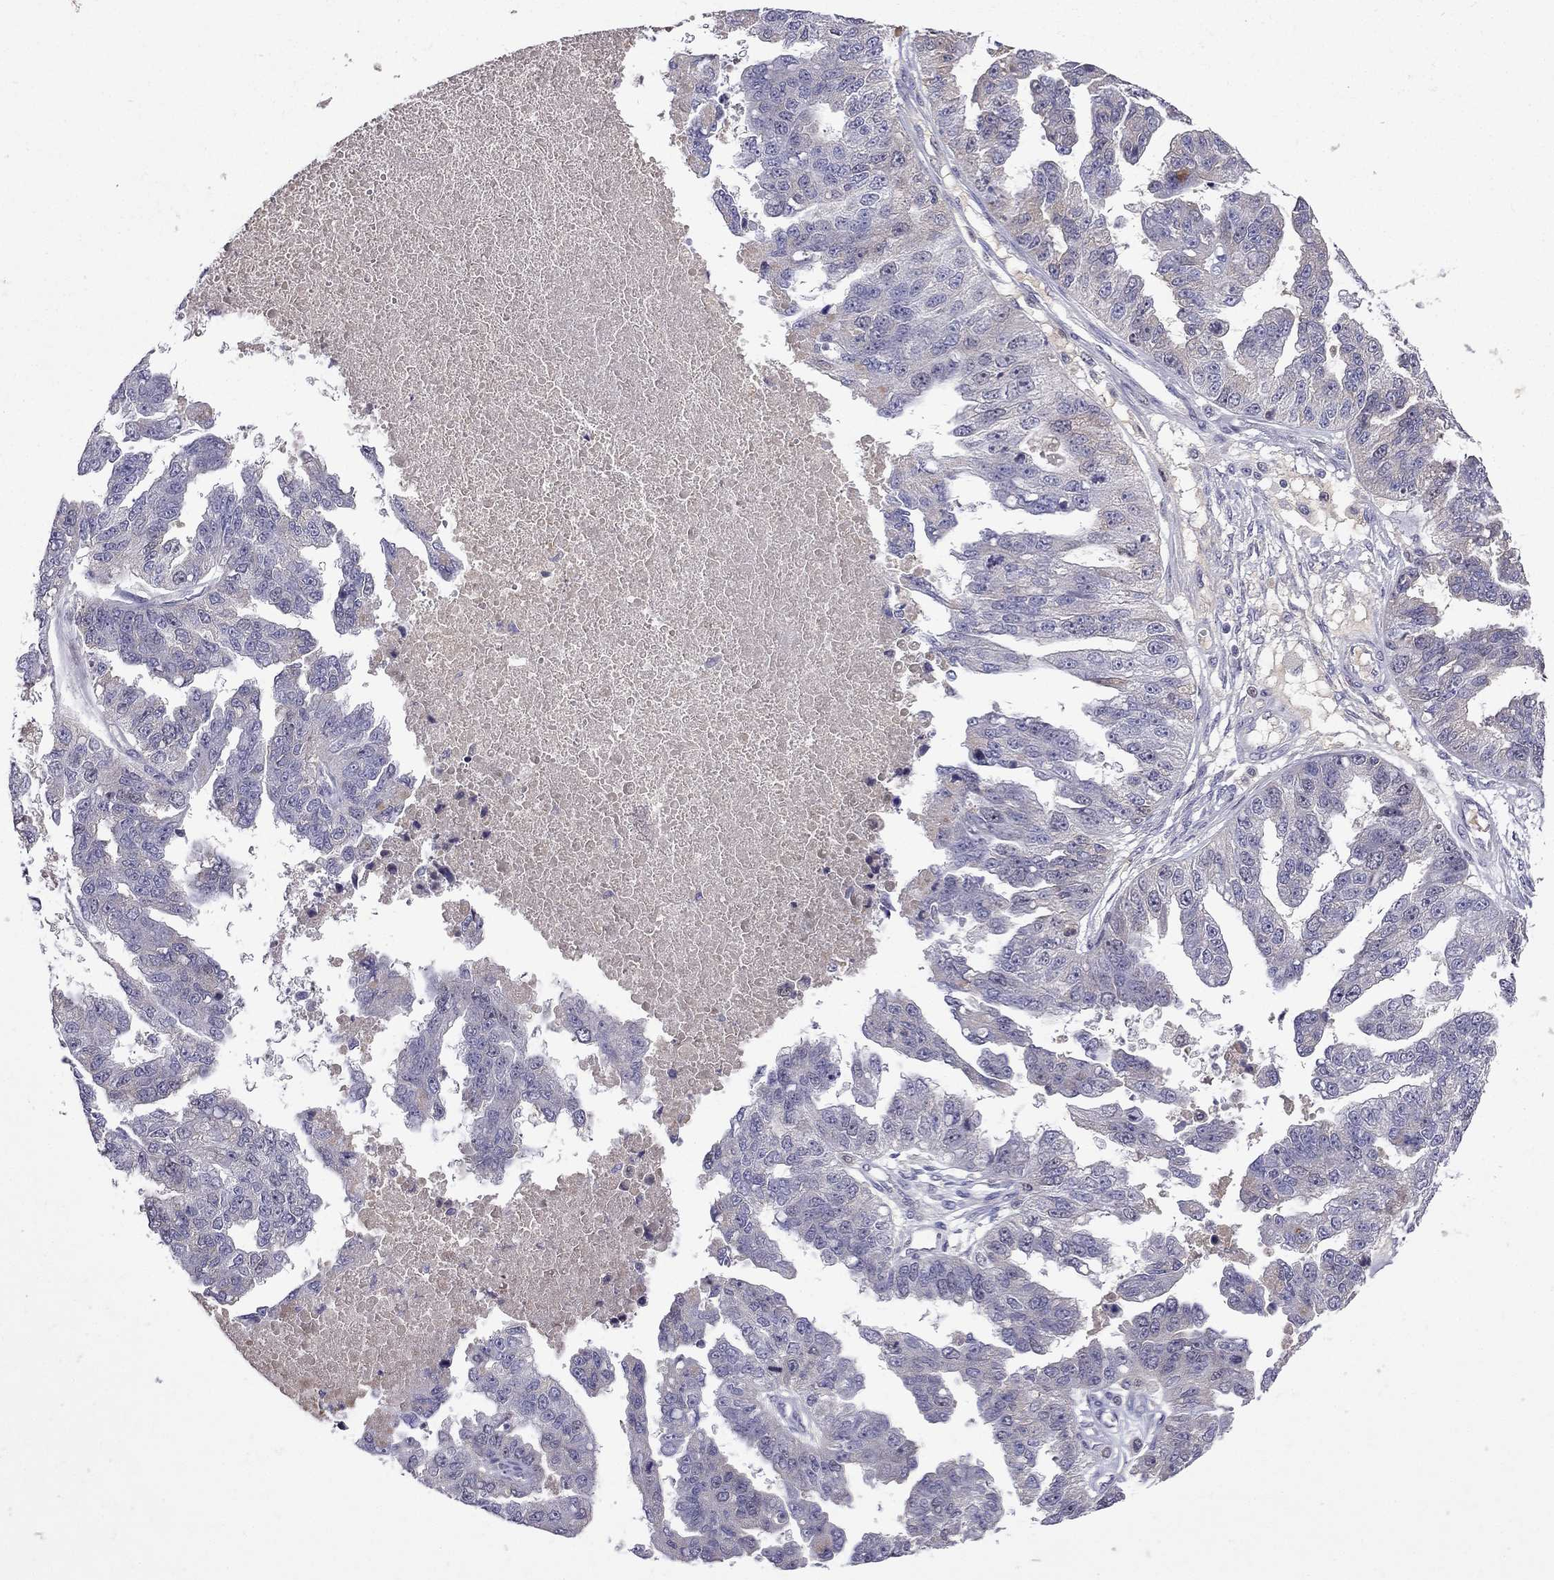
{"staining": {"intensity": "negative", "quantity": "none", "location": "none"}, "tissue": "ovarian cancer", "cell_type": "Tumor cells", "image_type": "cancer", "snomed": [{"axis": "morphology", "description": "Cystadenocarcinoma, serous, NOS"}, {"axis": "topography", "description": "Ovary"}], "caption": "IHC of human serous cystadenocarcinoma (ovarian) shows no expression in tumor cells. The staining is performed using DAB brown chromogen with nuclei counter-stained in using hematoxylin.", "gene": "UHRF1", "patient": {"sex": "female", "age": 58}}